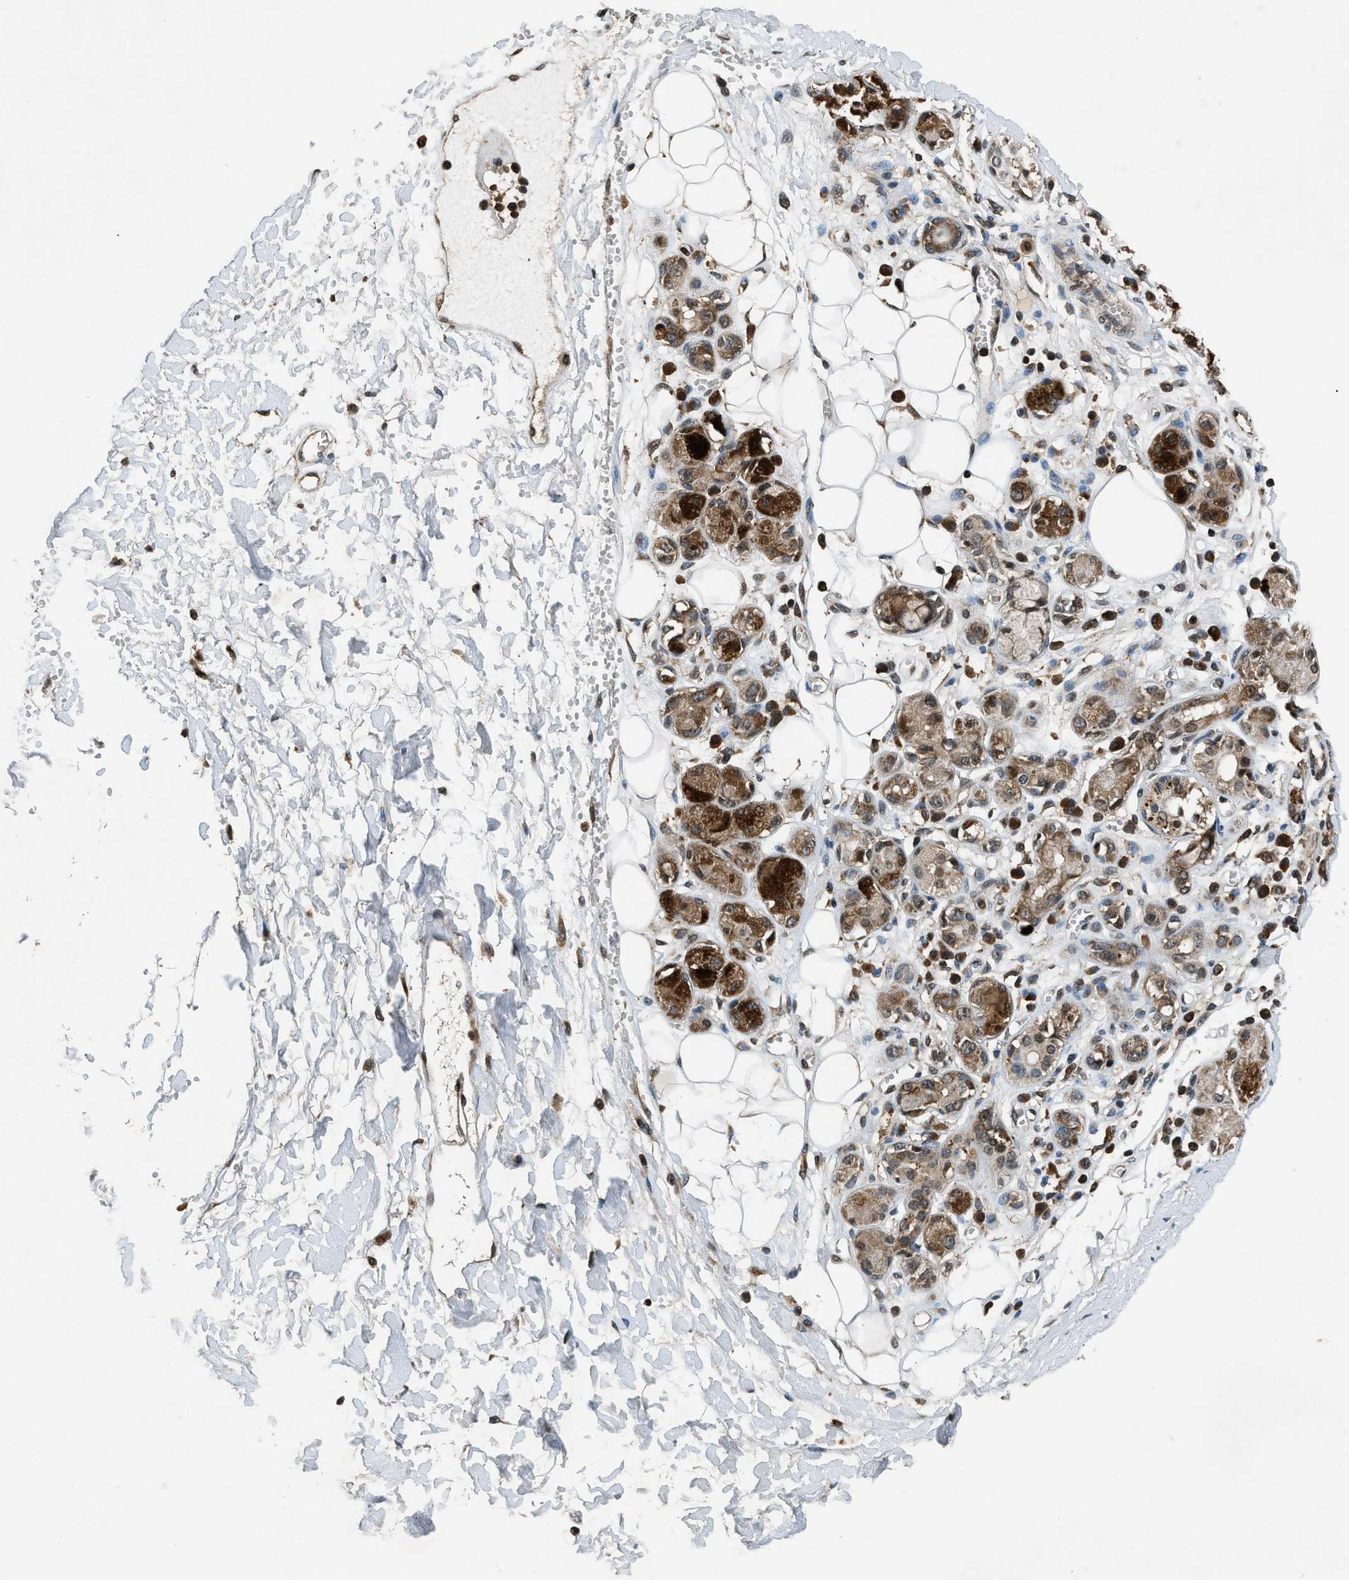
{"staining": {"intensity": "moderate", "quantity": "<25%", "location": "cytoplasmic/membranous"}, "tissue": "adipose tissue", "cell_type": "Adipocytes", "image_type": "normal", "snomed": [{"axis": "morphology", "description": "Normal tissue, NOS"}, {"axis": "morphology", "description": "Inflammation, NOS"}, {"axis": "topography", "description": "Salivary gland"}, {"axis": "topography", "description": "Peripheral nerve tissue"}], "caption": "Protein staining of benign adipose tissue reveals moderate cytoplasmic/membranous expression in approximately <25% of adipocytes. (DAB (3,3'-diaminobenzidine) = brown stain, brightfield microscopy at high magnification).", "gene": "RPS6KB1", "patient": {"sex": "female", "age": 75}}